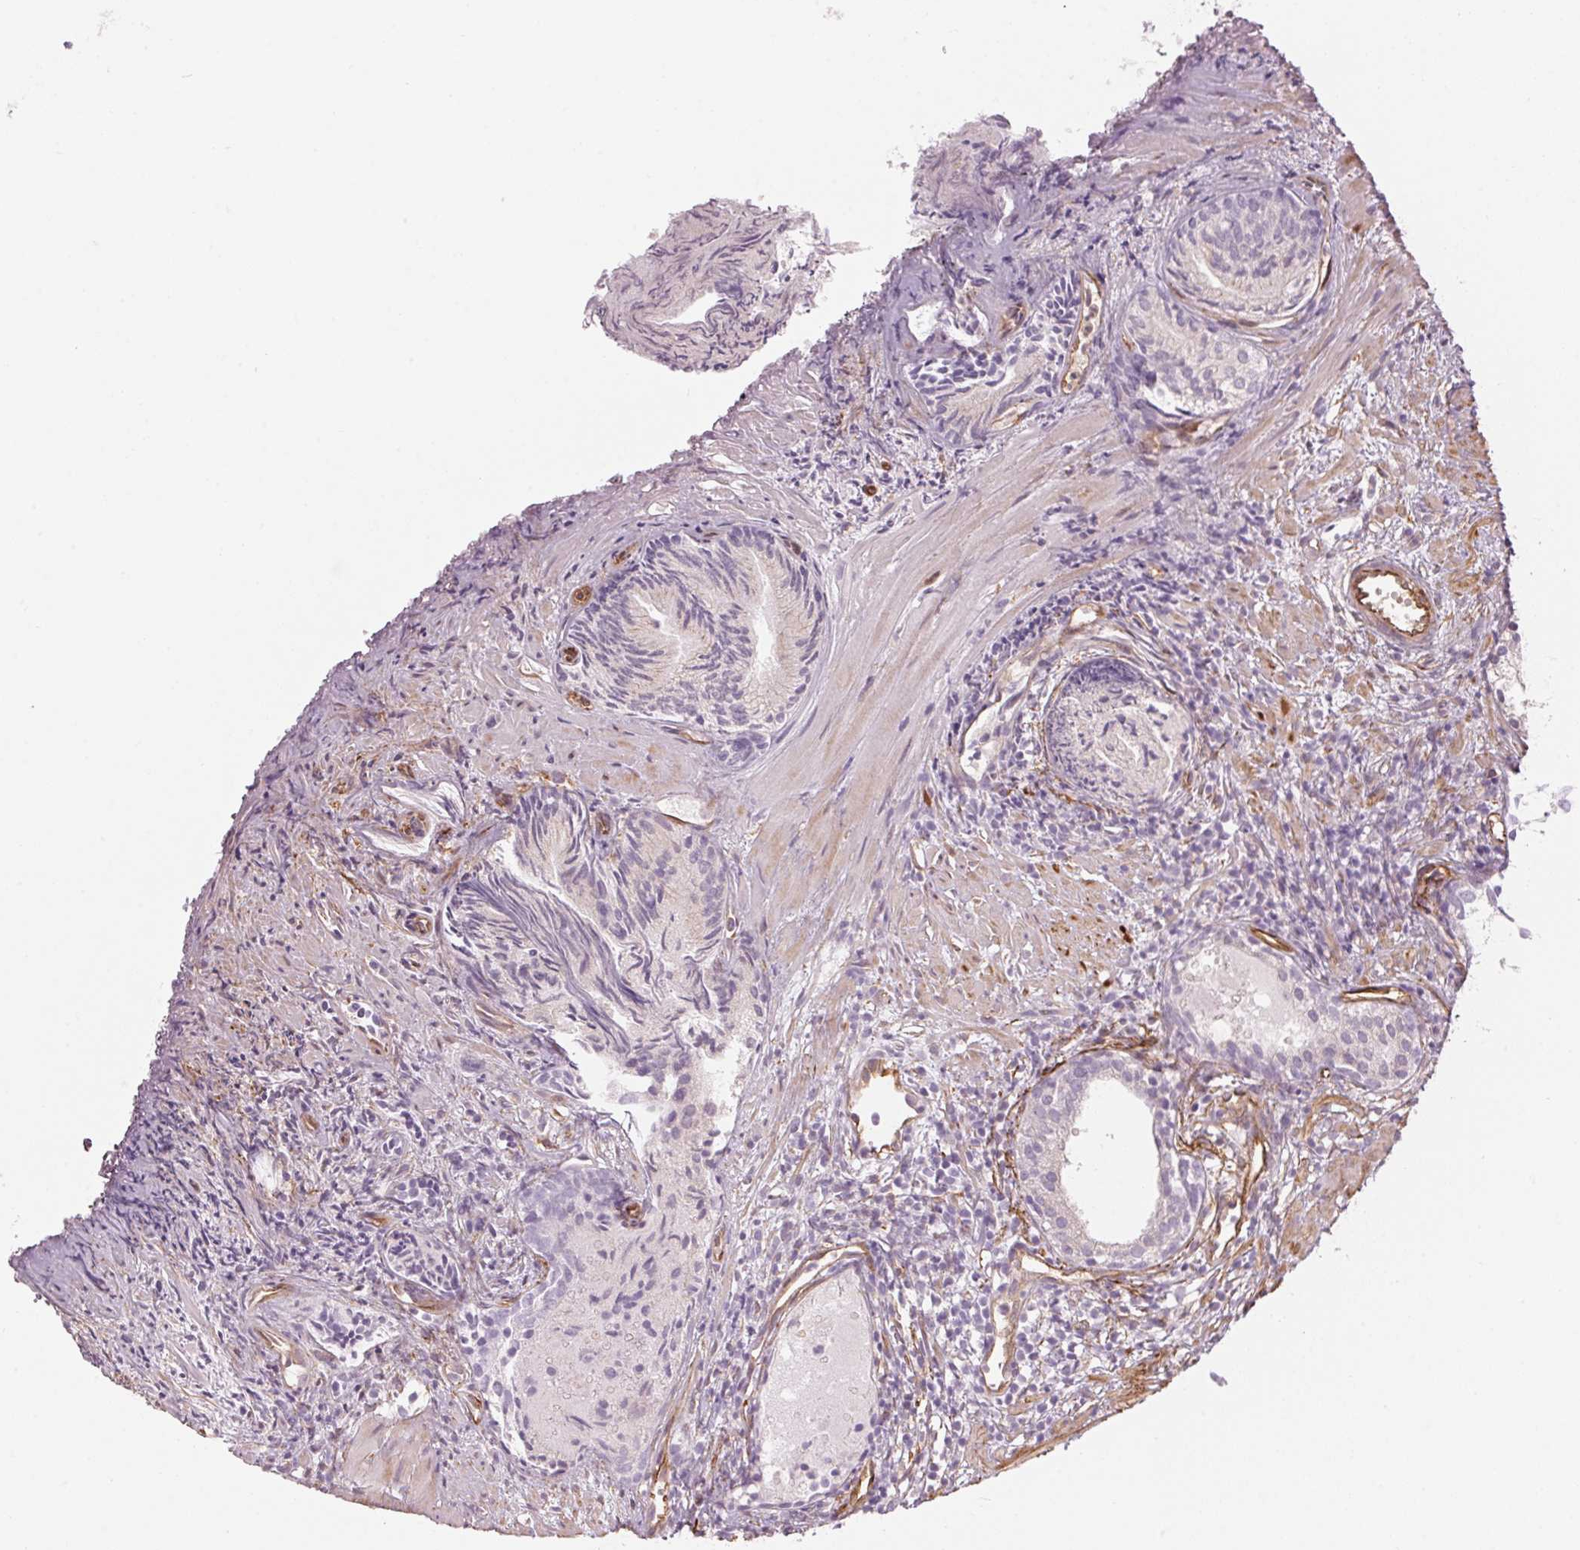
{"staining": {"intensity": "negative", "quantity": "none", "location": "none"}, "tissue": "prostate cancer", "cell_type": "Tumor cells", "image_type": "cancer", "snomed": [{"axis": "morphology", "description": "Adenocarcinoma, High grade"}, {"axis": "topography", "description": "Prostate"}], "caption": "High power microscopy histopathology image of an IHC micrograph of prostate cancer, revealing no significant staining in tumor cells.", "gene": "CLPS", "patient": {"sex": "male", "age": 58}}